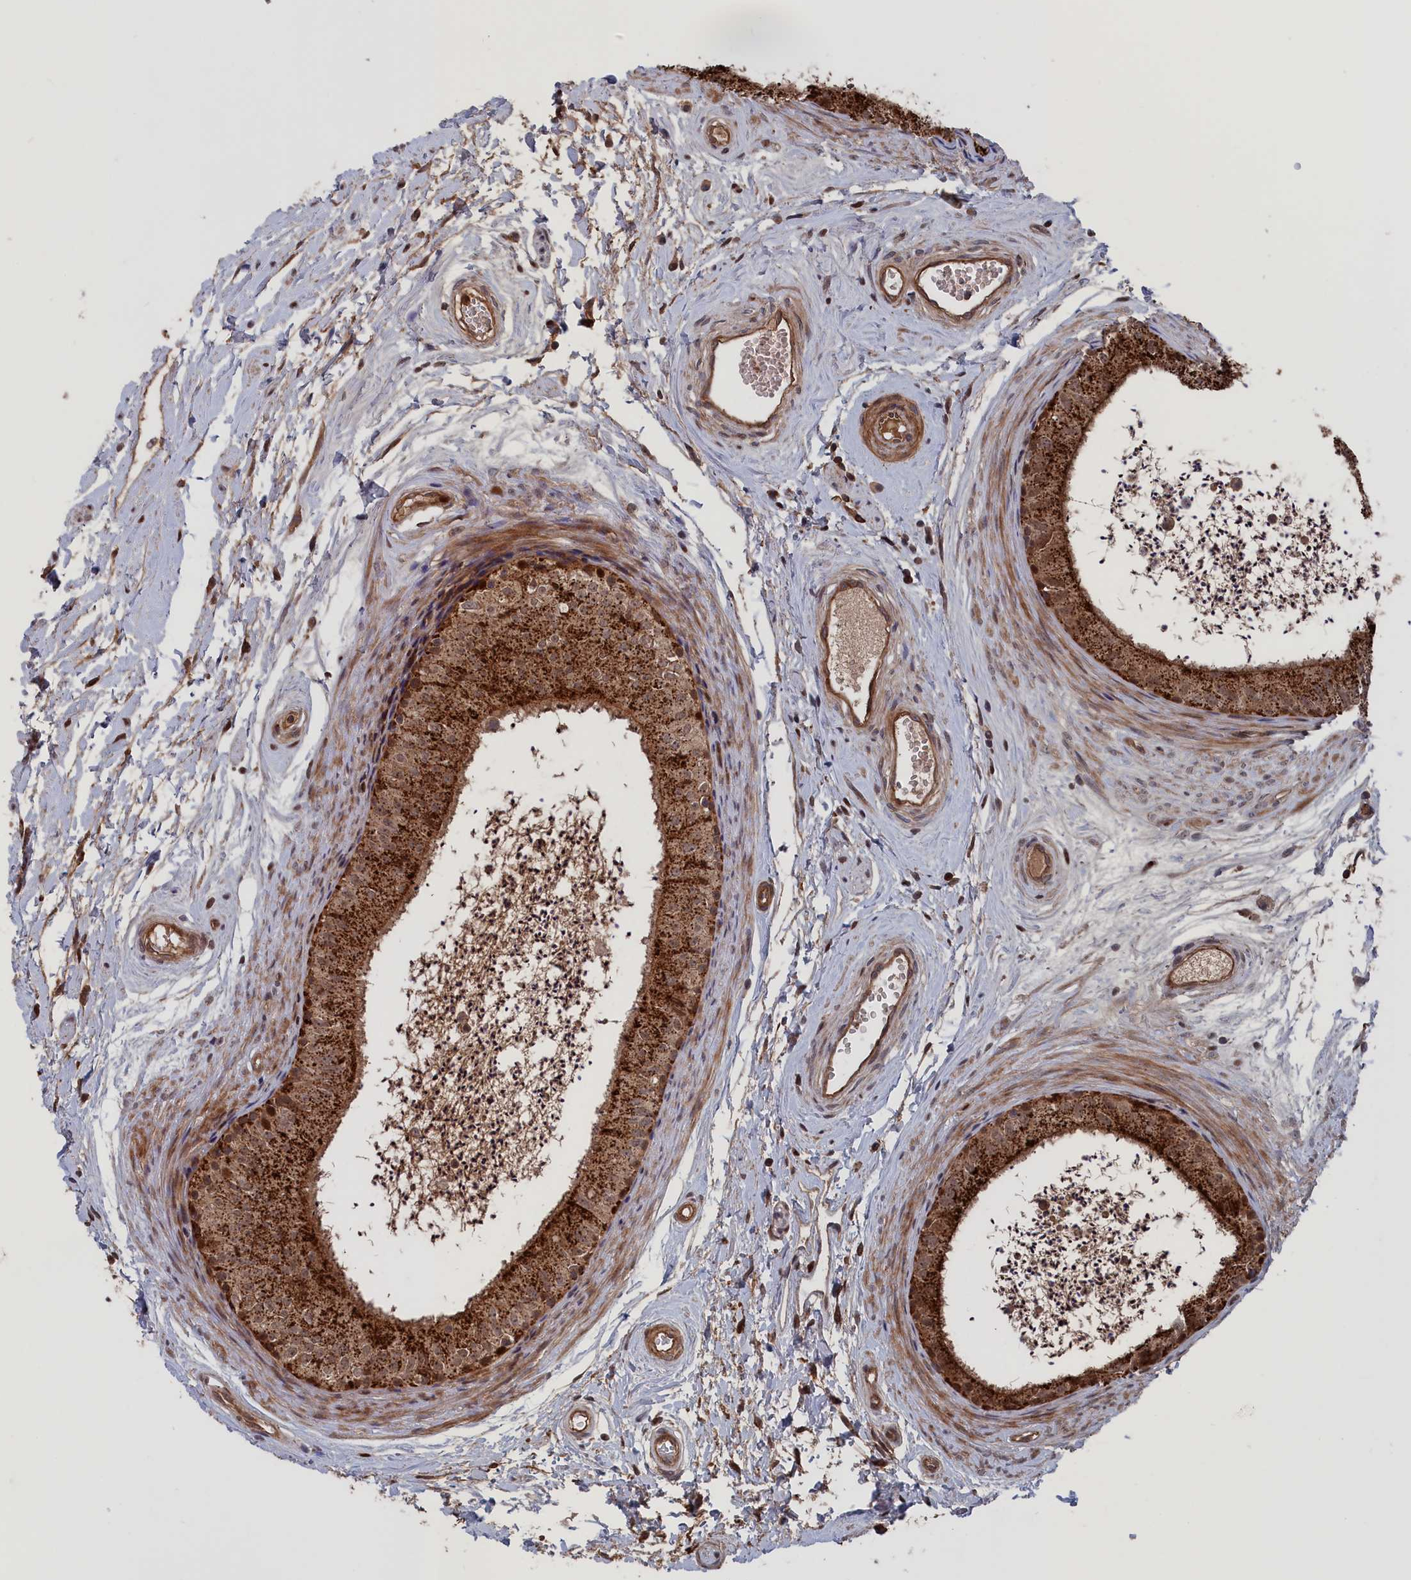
{"staining": {"intensity": "strong", "quantity": ">75%", "location": "cytoplasmic/membranous"}, "tissue": "epididymis", "cell_type": "Glandular cells", "image_type": "normal", "snomed": [{"axis": "morphology", "description": "Normal tissue, NOS"}, {"axis": "topography", "description": "Epididymis"}], "caption": "Normal epididymis demonstrates strong cytoplasmic/membranous positivity in about >75% of glandular cells, visualized by immunohistochemistry.", "gene": "PLA2G15", "patient": {"sex": "male", "age": 56}}